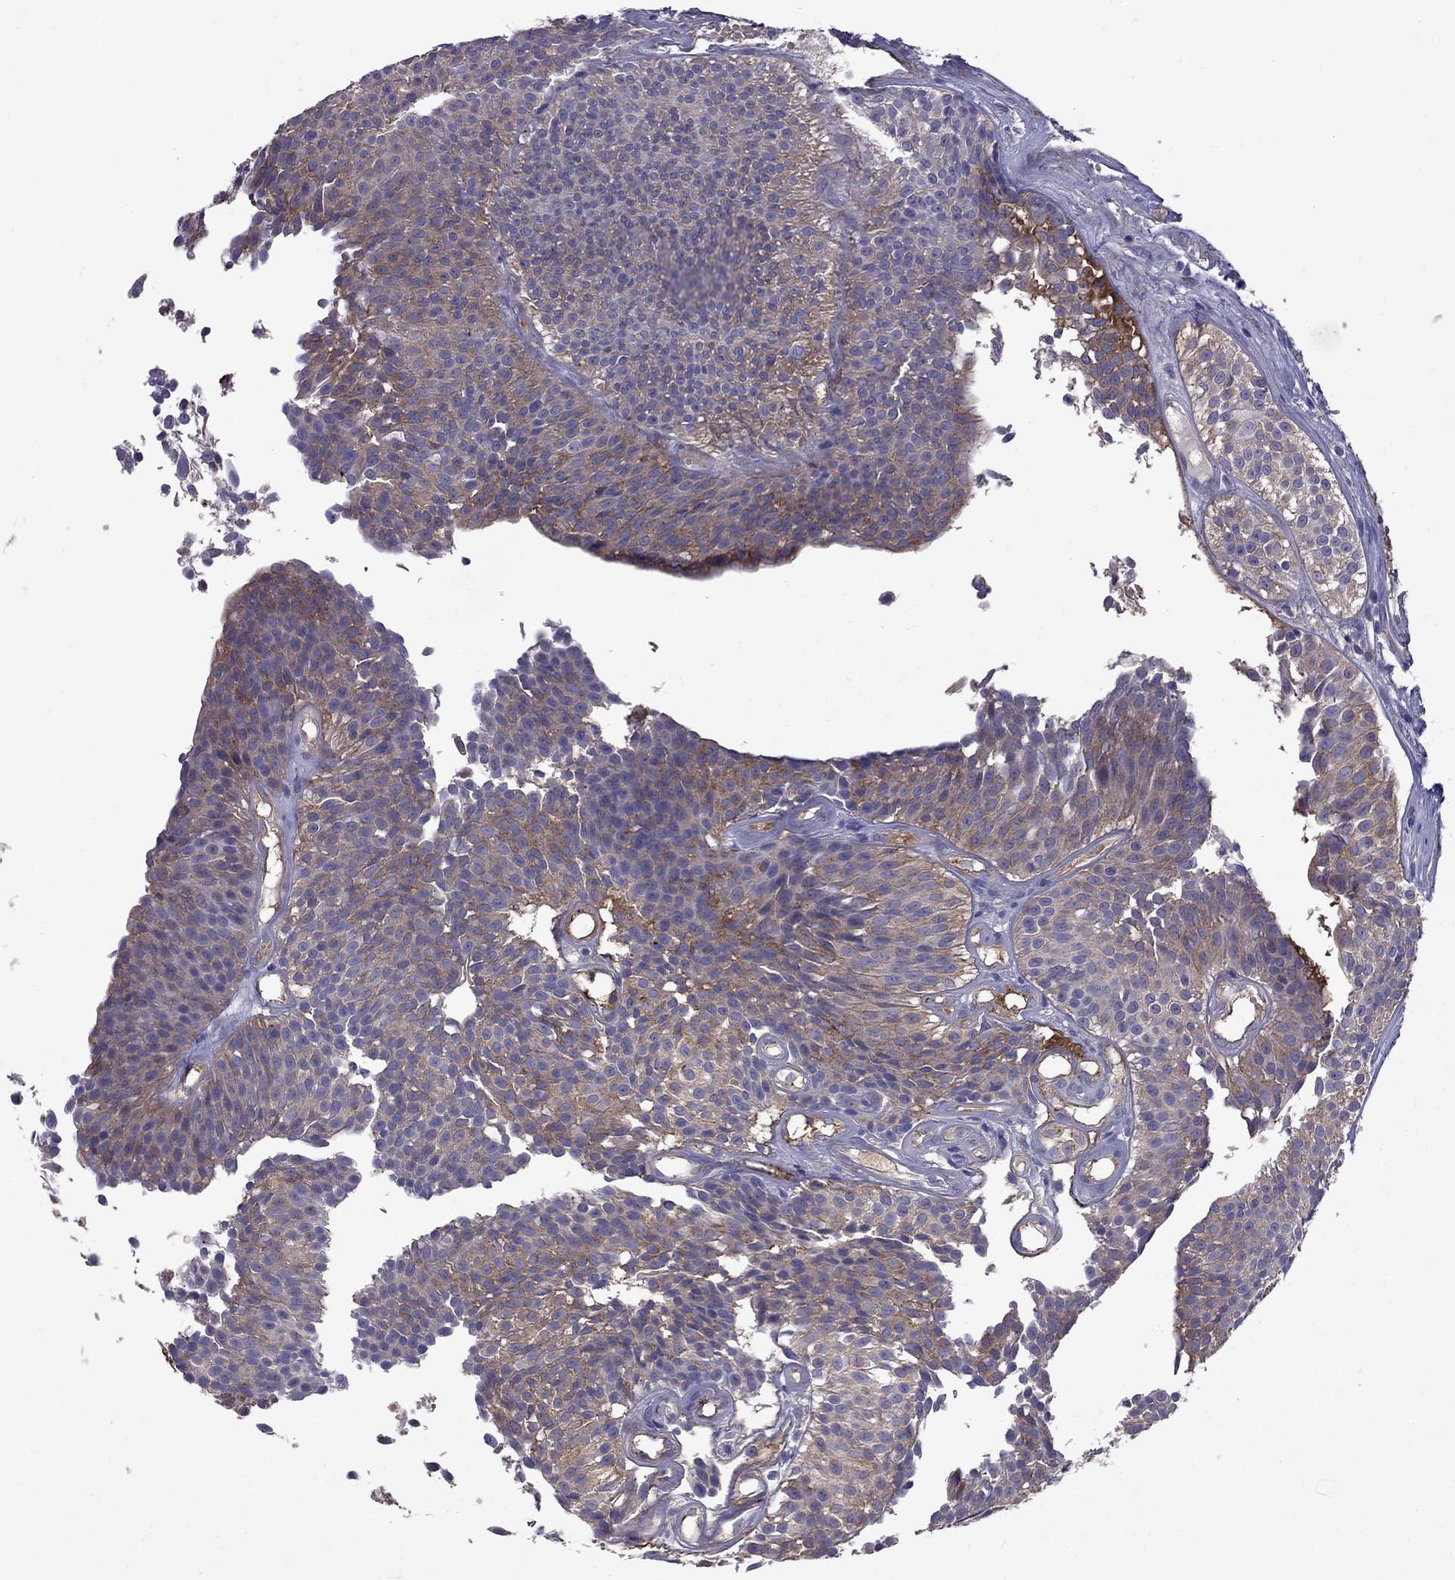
{"staining": {"intensity": "moderate", "quantity": ">75%", "location": "cytoplasmic/membranous"}, "tissue": "urothelial cancer", "cell_type": "Tumor cells", "image_type": "cancer", "snomed": [{"axis": "morphology", "description": "Urothelial carcinoma, Low grade"}, {"axis": "topography", "description": "Urinary bladder"}], "caption": "Immunohistochemistry (IHC) of urothelial cancer demonstrates medium levels of moderate cytoplasmic/membranous staining in about >75% of tumor cells. (Stains: DAB in brown, nuclei in blue, Microscopy: brightfield microscopy at high magnification).", "gene": "EIF4E3", "patient": {"sex": "male", "age": 63}}